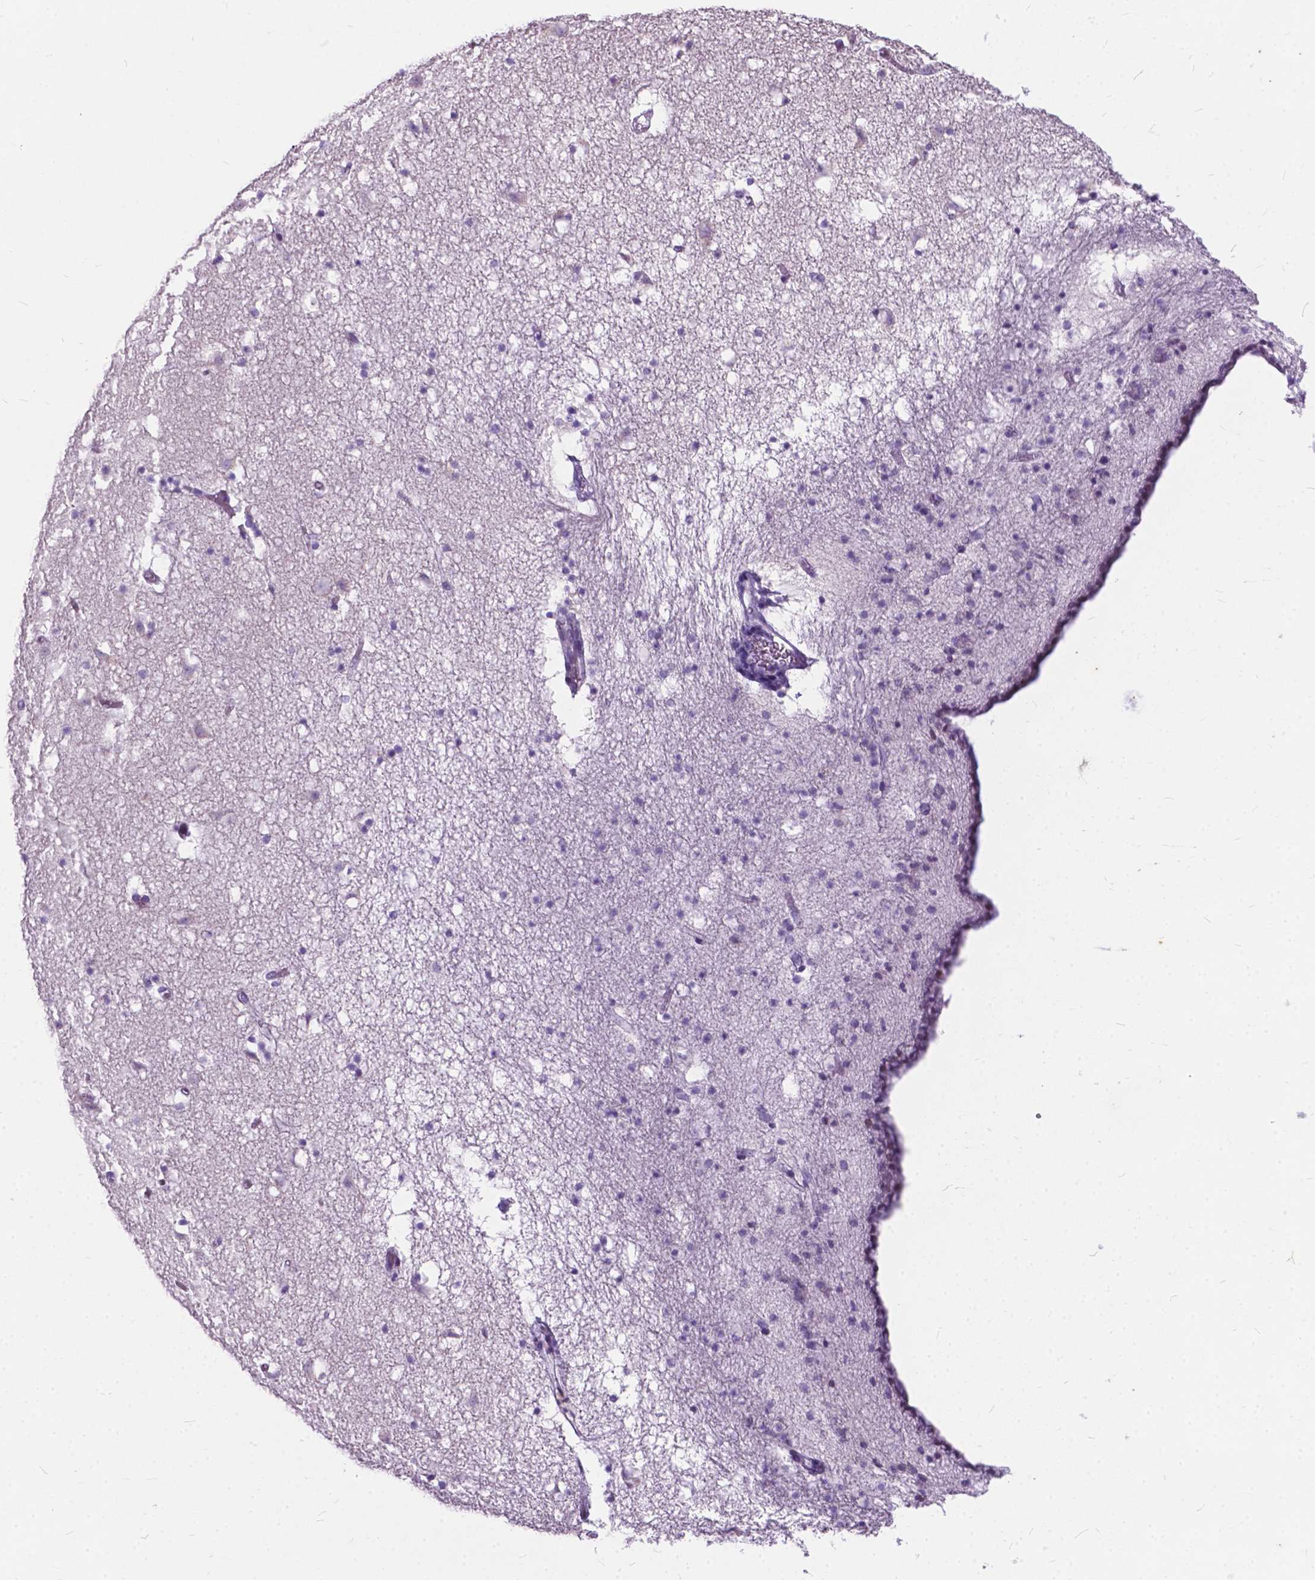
{"staining": {"intensity": "negative", "quantity": "none", "location": "none"}, "tissue": "caudate", "cell_type": "Glial cells", "image_type": "normal", "snomed": [{"axis": "morphology", "description": "Normal tissue, NOS"}, {"axis": "topography", "description": "Lateral ventricle wall"}], "caption": "High power microscopy photomicrograph of an IHC image of unremarkable caudate, revealing no significant staining in glial cells.", "gene": "BSND", "patient": {"sex": "female", "age": 42}}